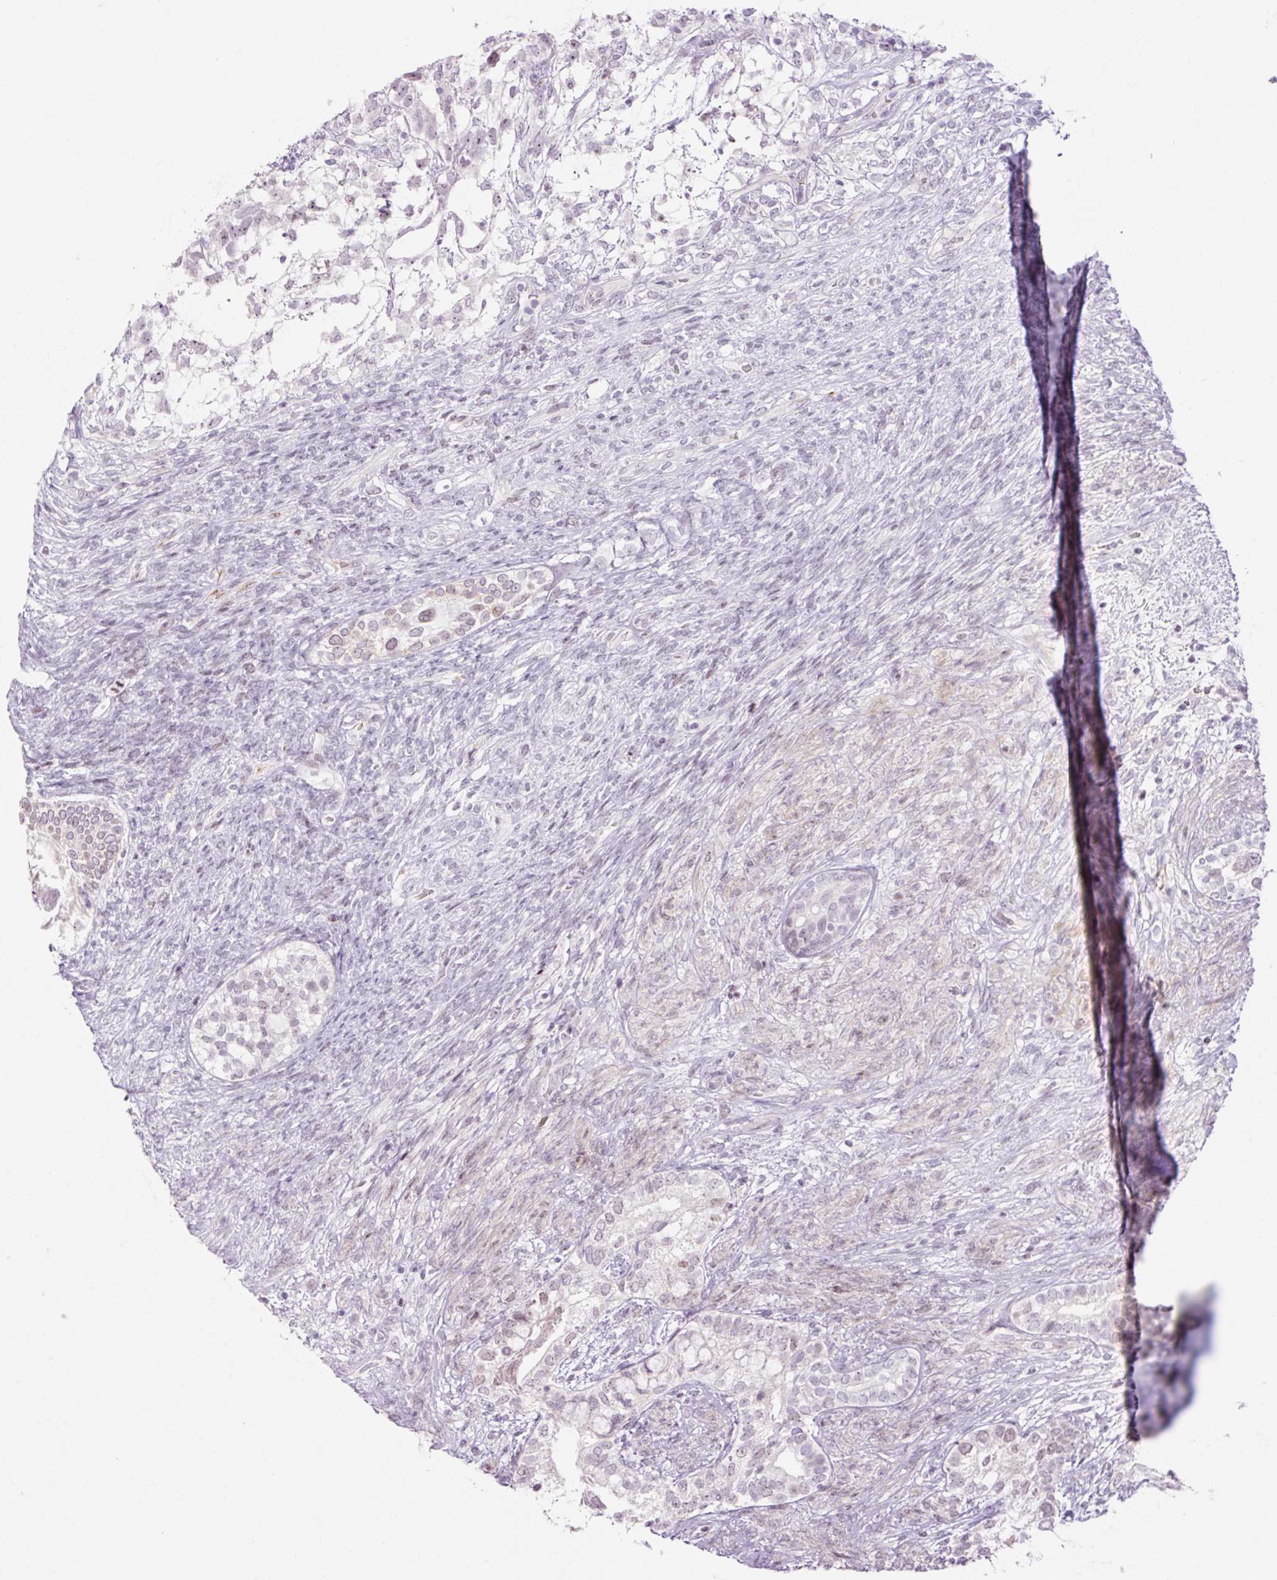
{"staining": {"intensity": "weak", "quantity": "<25%", "location": "nuclear"}, "tissue": "testis cancer", "cell_type": "Tumor cells", "image_type": "cancer", "snomed": [{"axis": "morphology", "description": "Seminoma, NOS"}, {"axis": "morphology", "description": "Carcinoma, Embryonal, NOS"}, {"axis": "topography", "description": "Testis"}], "caption": "There is no significant expression in tumor cells of testis embryonal carcinoma. The staining is performed using DAB brown chromogen with nuclei counter-stained in using hematoxylin.", "gene": "ZNF417", "patient": {"sex": "male", "age": 41}}